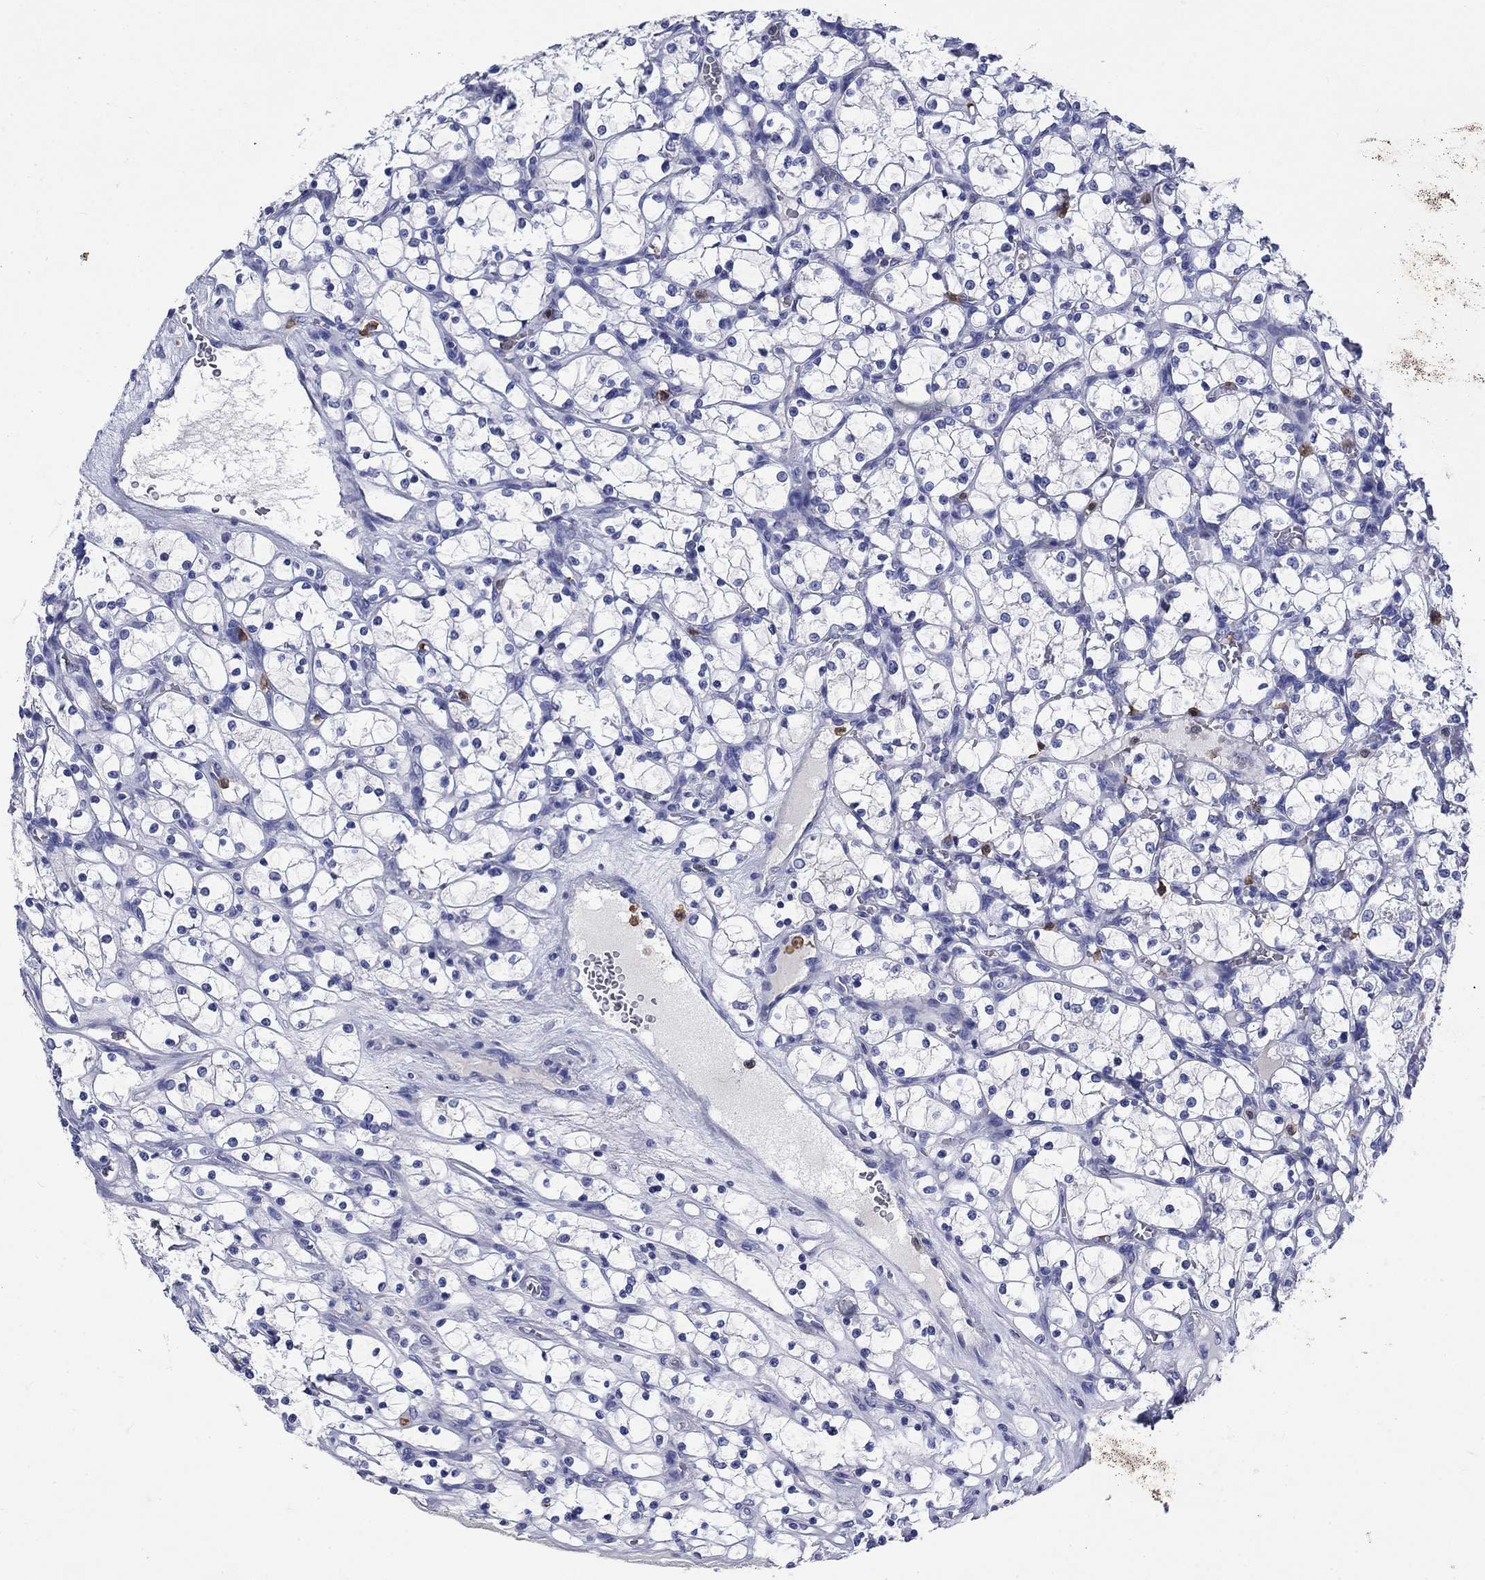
{"staining": {"intensity": "negative", "quantity": "none", "location": "none"}, "tissue": "renal cancer", "cell_type": "Tumor cells", "image_type": "cancer", "snomed": [{"axis": "morphology", "description": "Adenocarcinoma, NOS"}, {"axis": "topography", "description": "Kidney"}], "caption": "Tumor cells are negative for protein expression in human adenocarcinoma (renal).", "gene": "TFR2", "patient": {"sex": "female", "age": 69}}